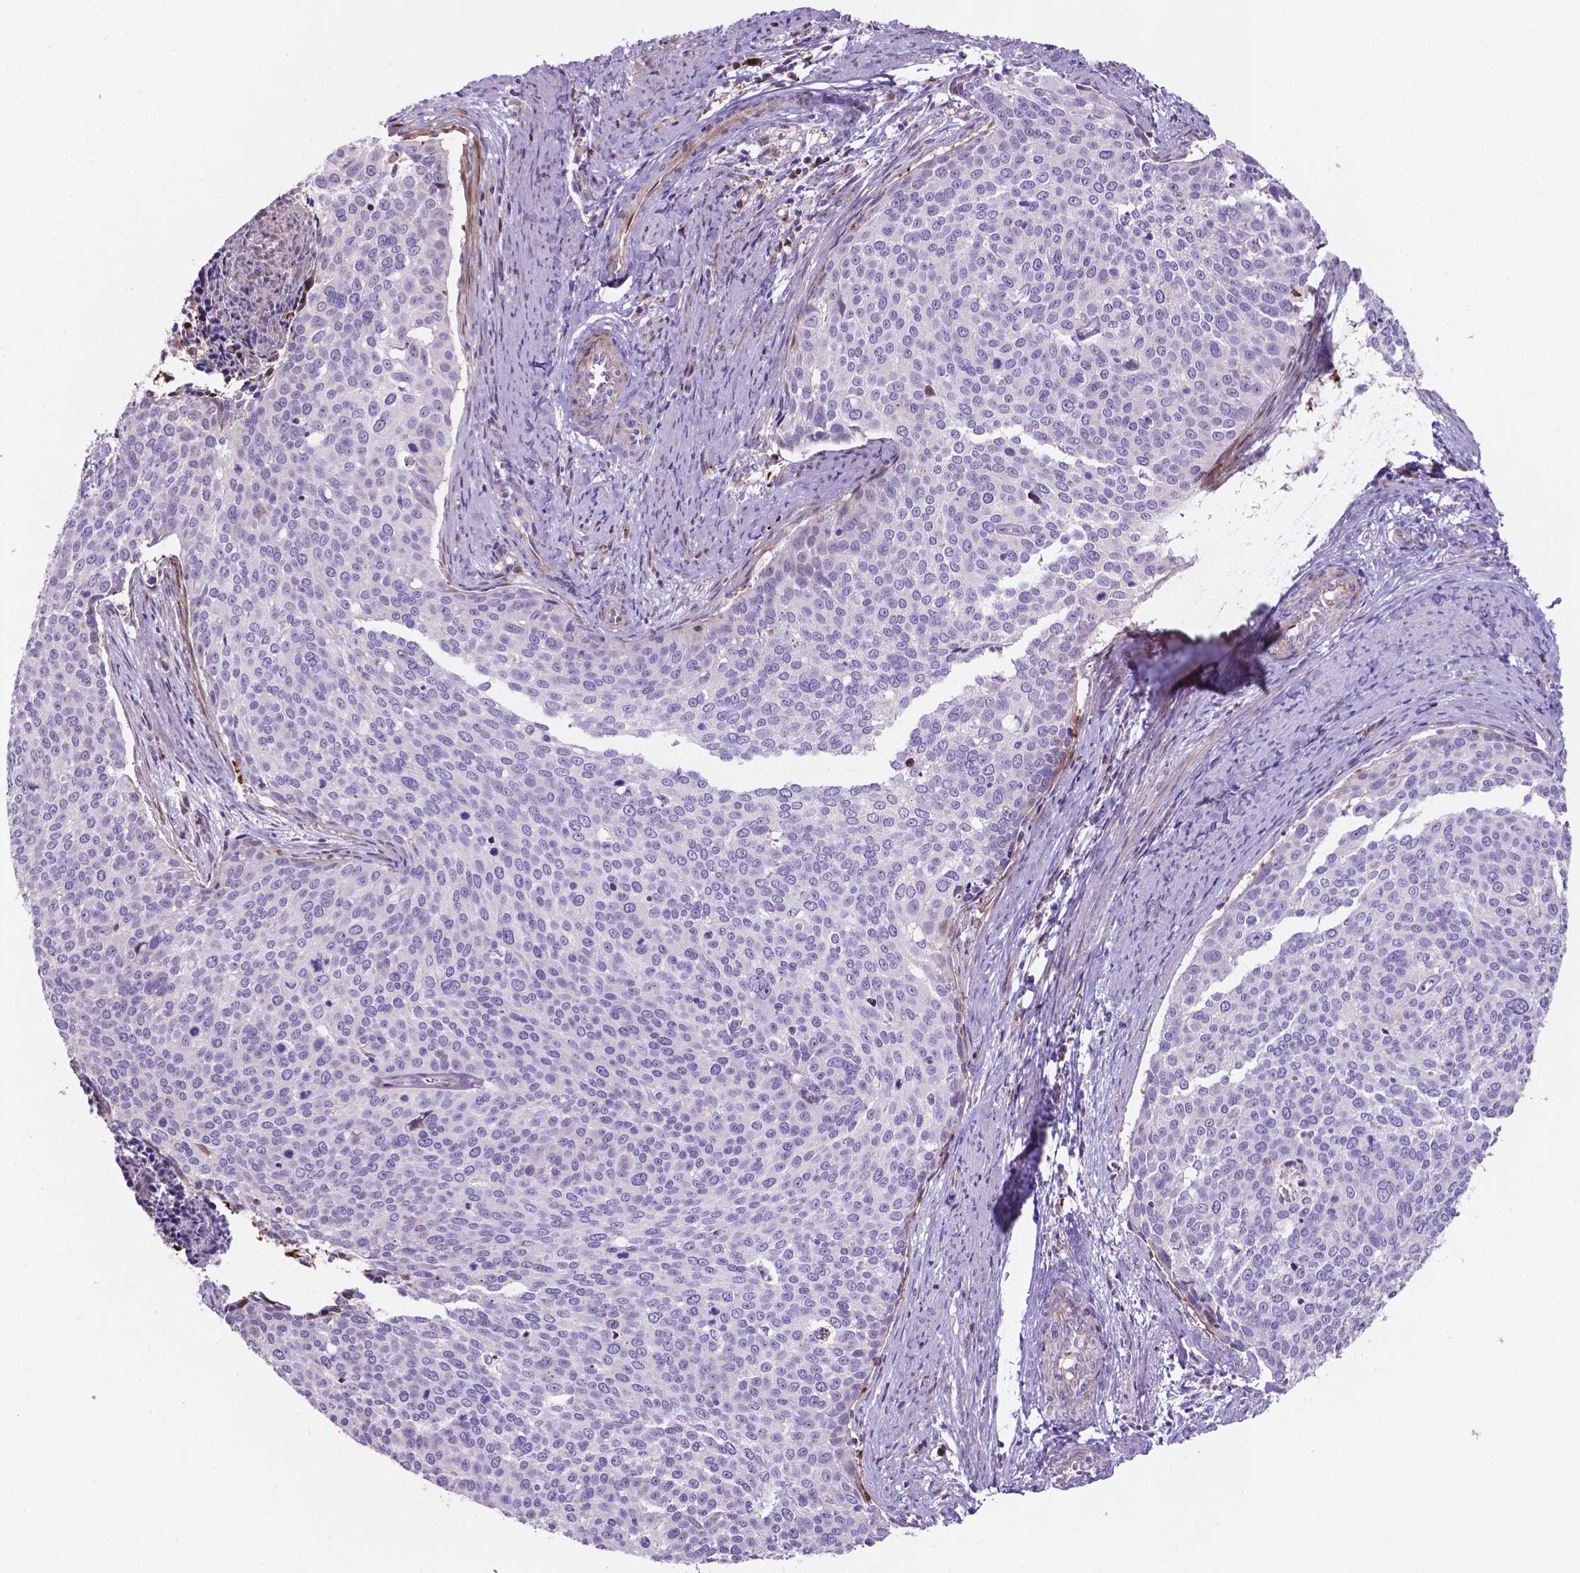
{"staining": {"intensity": "negative", "quantity": "none", "location": "none"}, "tissue": "cervical cancer", "cell_type": "Tumor cells", "image_type": "cancer", "snomed": [{"axis": "morphology", "description": "Squamous cell carcinoma, NOS"}, {"axis": "topography", "description": "Cervix"}], "caption": "Tumor cells are negative for brown protein staining in cervical cancer (squamous cell carcinoma). (DAB (3,3'-diaminobenzidine) immunohistochemistry (IHC) with hematoxylin counter stain).", "gene": "TM4SF20", "patient": {"sex": "female", "age": 39}}